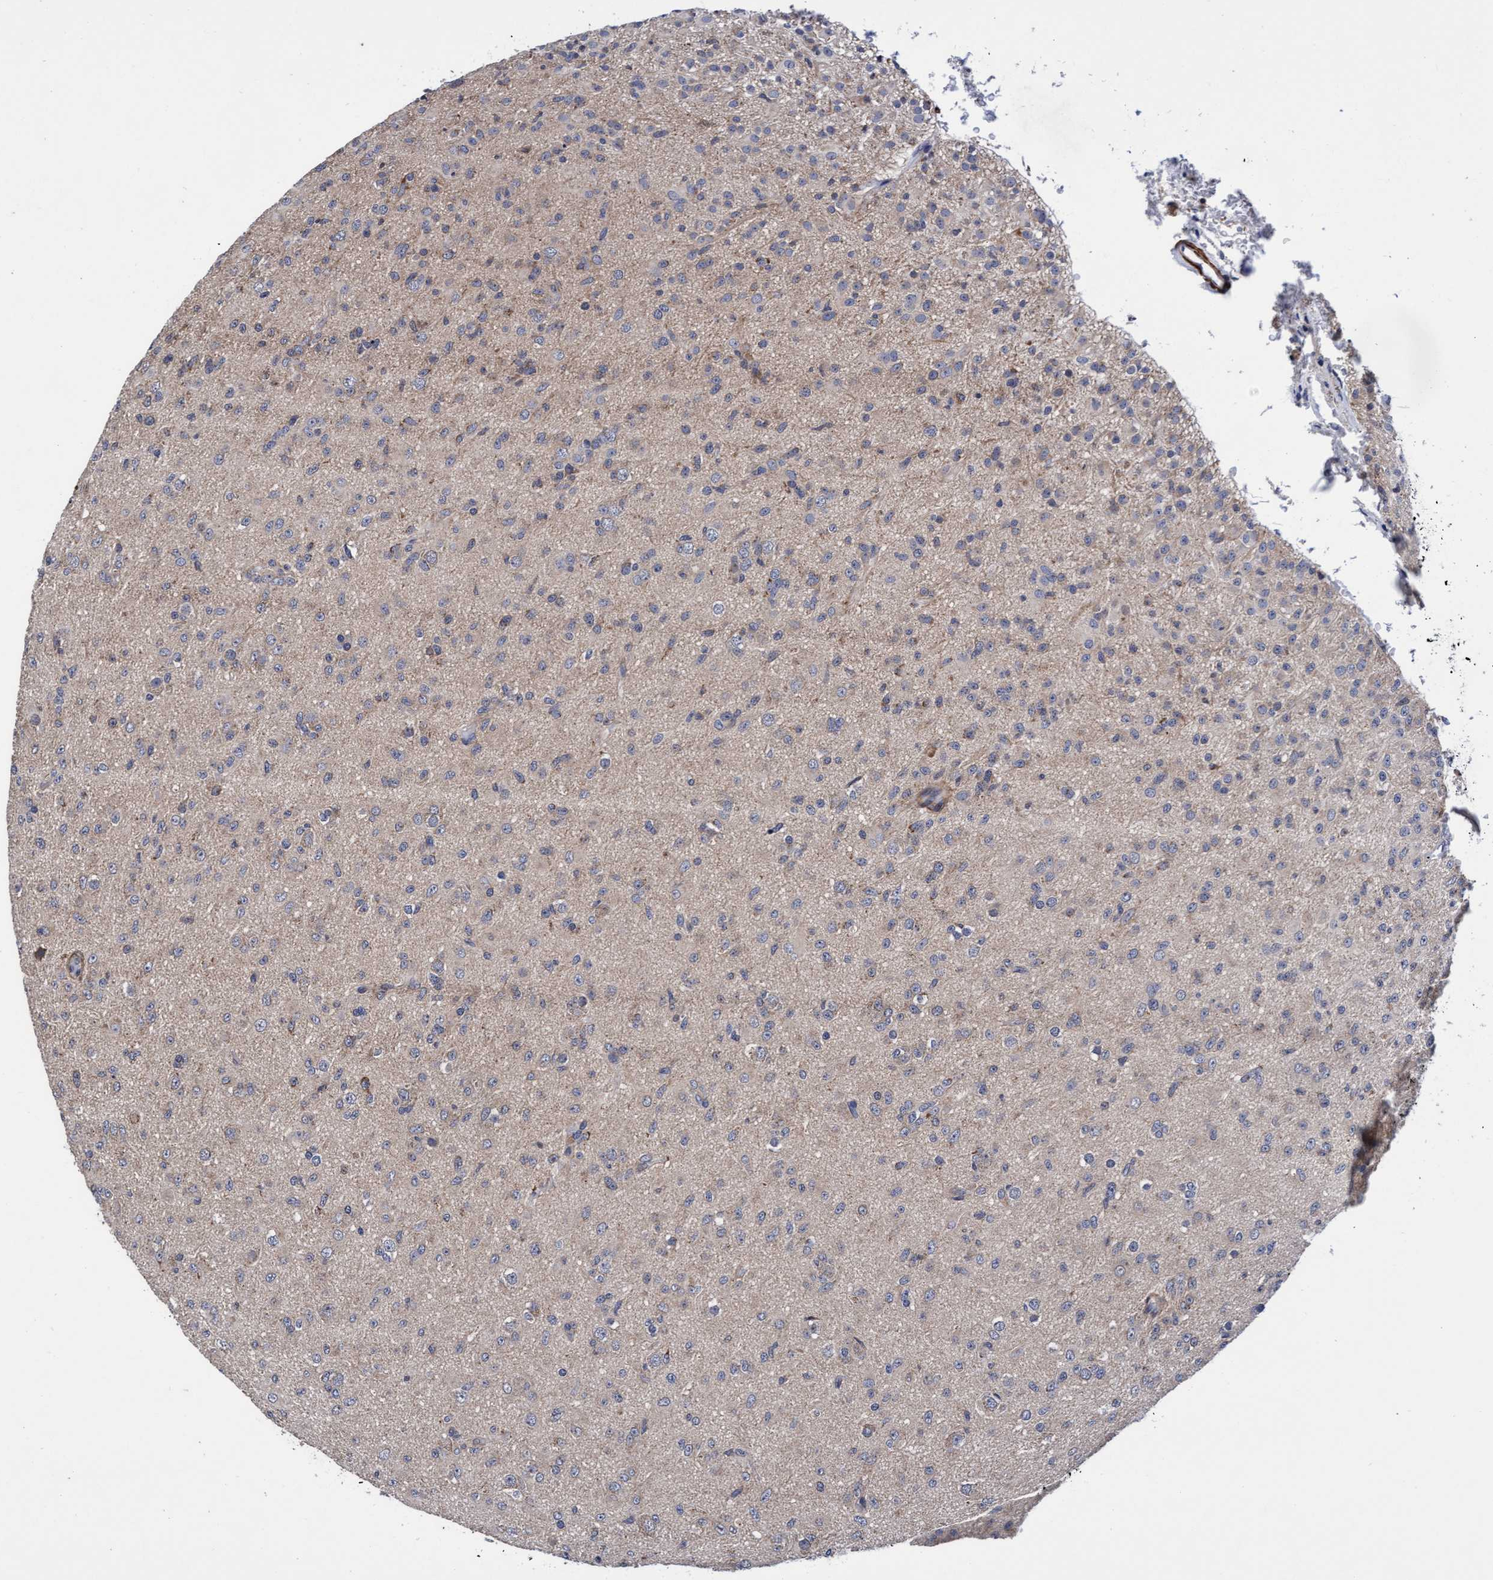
{"staining": {"intensity": "negative", "quantity": "none", "location": "none"}, "tissue": "glioma", "cell_type": "Tumor cells", "image_type": "cancer", "snomed": [{"axis": "morphology", "description": "Glioma, malignant, Low grade"}, {"axis": "topography", "description": "Brain"}], "caption": "Tumor cells are negative for brown protein staining in glioma.", "gene": "EFCAB13", "patient": {"sex": "male", "age": 65}}